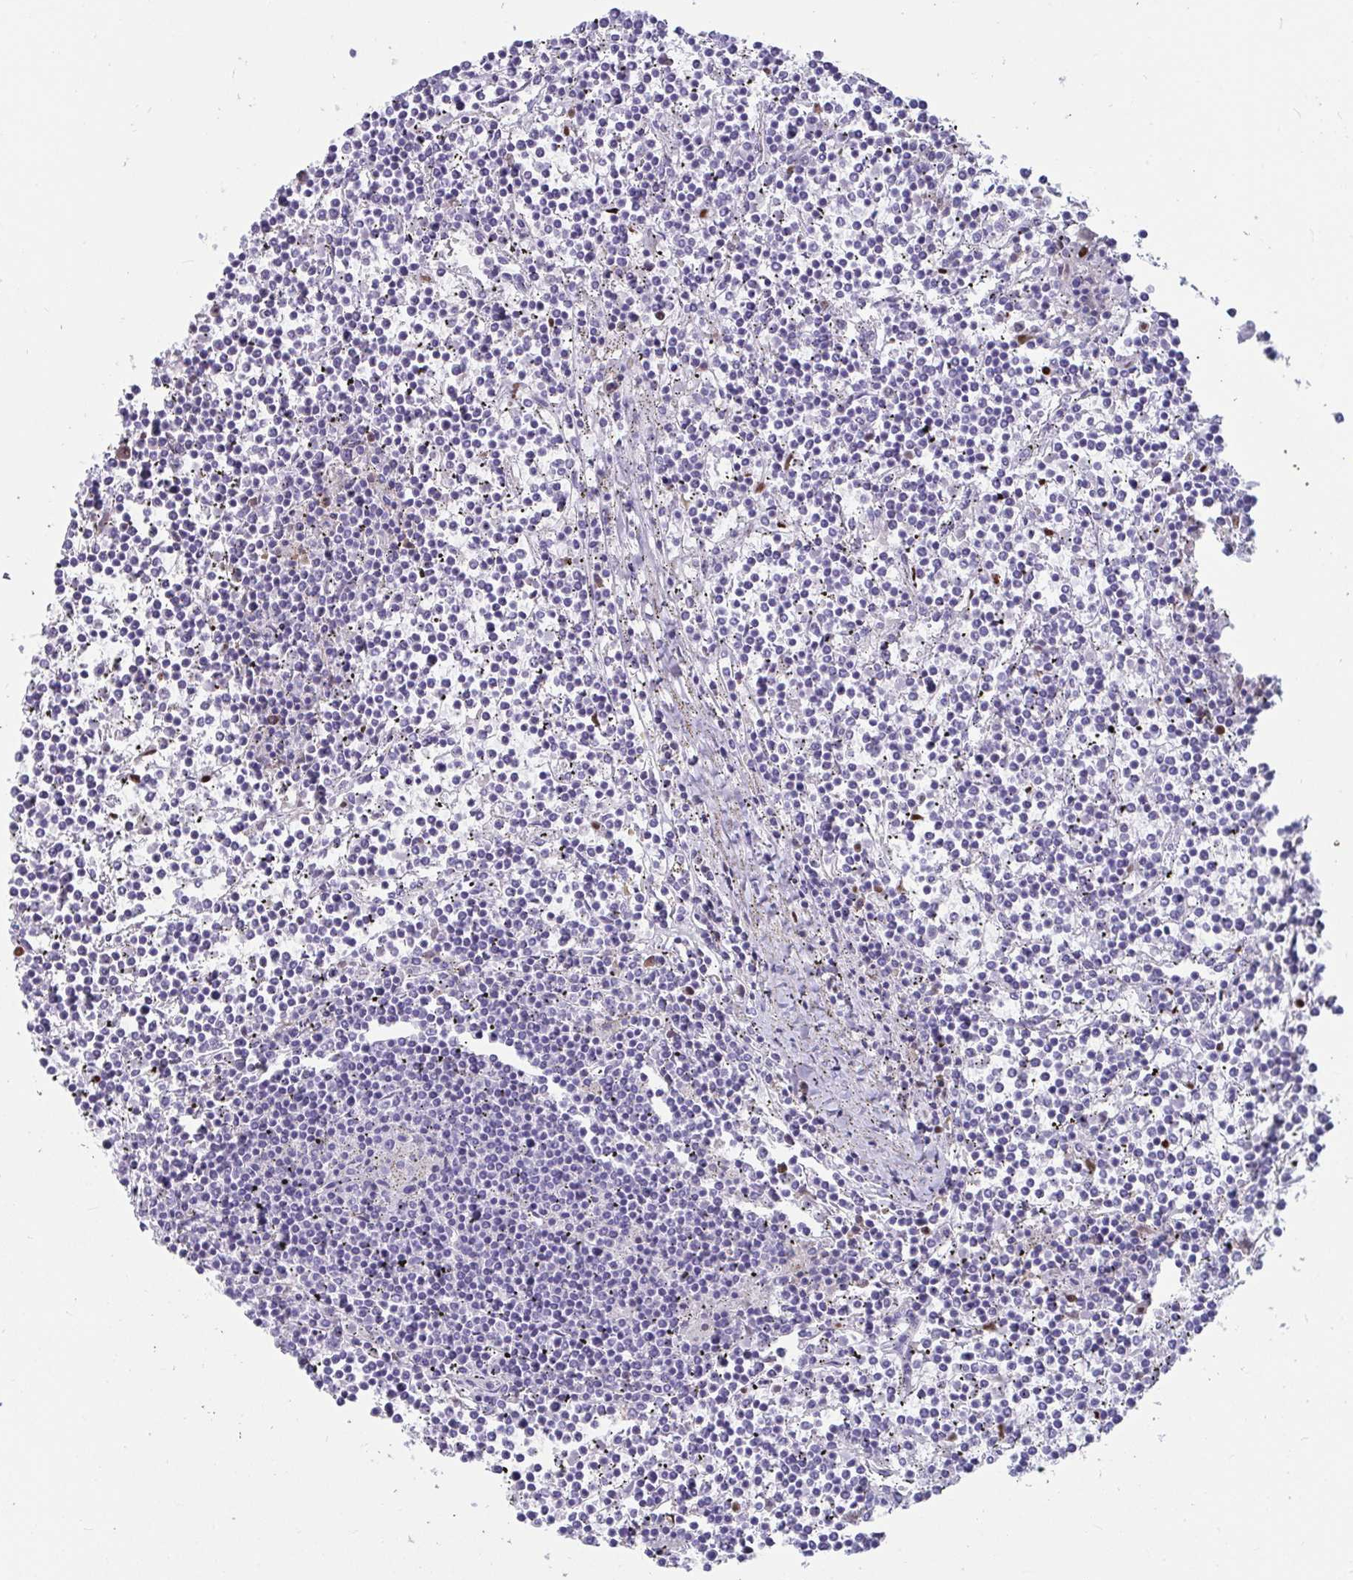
{"staining": {"intensity": "negative", "quantity": "none", "location": "none"}, "tissue": "lymphoma", "cell_type": "Tumor cells", "image_type": "cancer", "snomed": [{"axis": "morphology", "description": "Malignant lymphoma, non-Hodgkin's type, Low grade"}, {"axis": "topography", "description": "Spleen"}], "caption": "Tumor cells are negative for brown protein staining in malignant lymphoma, non-Hodgkin's type (low-grade).", "gene": "ZNF586", "patient": {"sex": "female", "age": 19}}